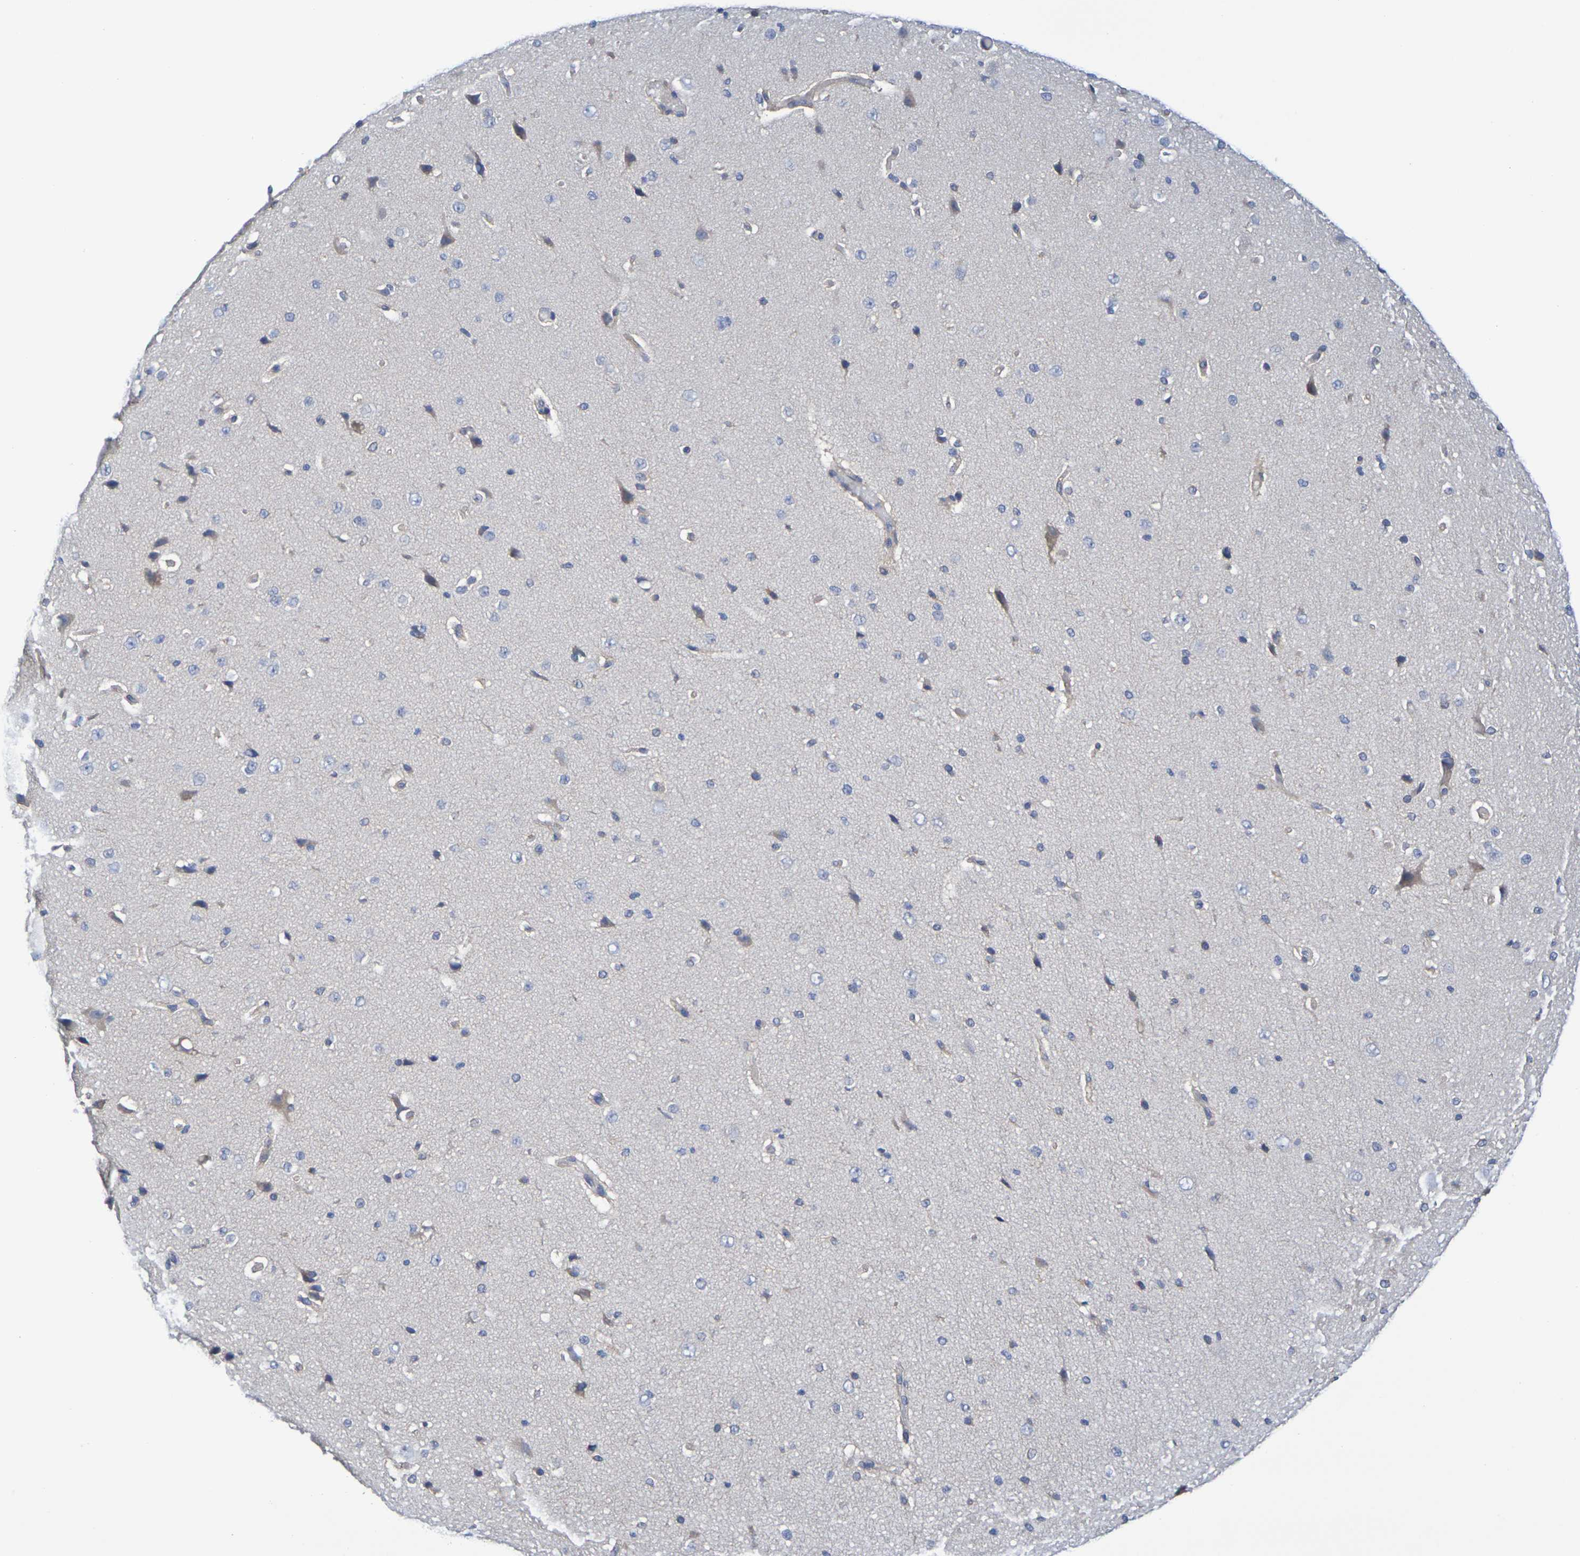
{"staining": {"intensity": "weak", "quantity": "<25%", "location": "cytoplasmic/membranous"}, "tissue": "cerebral cortex", "cell_type": "Endothelial cells", "image_type": "normal", "snomed": [{"axis": "morphology", "description": "Normal tissue, NOS"}, {"axis": "morphology", "description": "Developmental malformation"}, {"axis": "topography", "description": "Cerebral cortex"}], "caption": "Immunohistochemistry photomicrograph of normal cerebral cortex: cerebral cortex stained with DAB shows no significant protein expression in endothelial cells. Brightfield microscopy of immunohistochemistry (IHC) stained with DAB (3,3'-diaminobenzidine) (brown) and hematoxylin (blue), captured at high magnification.", "gene": "SDC4", "patient": {"sex": "female", "age": 30}}